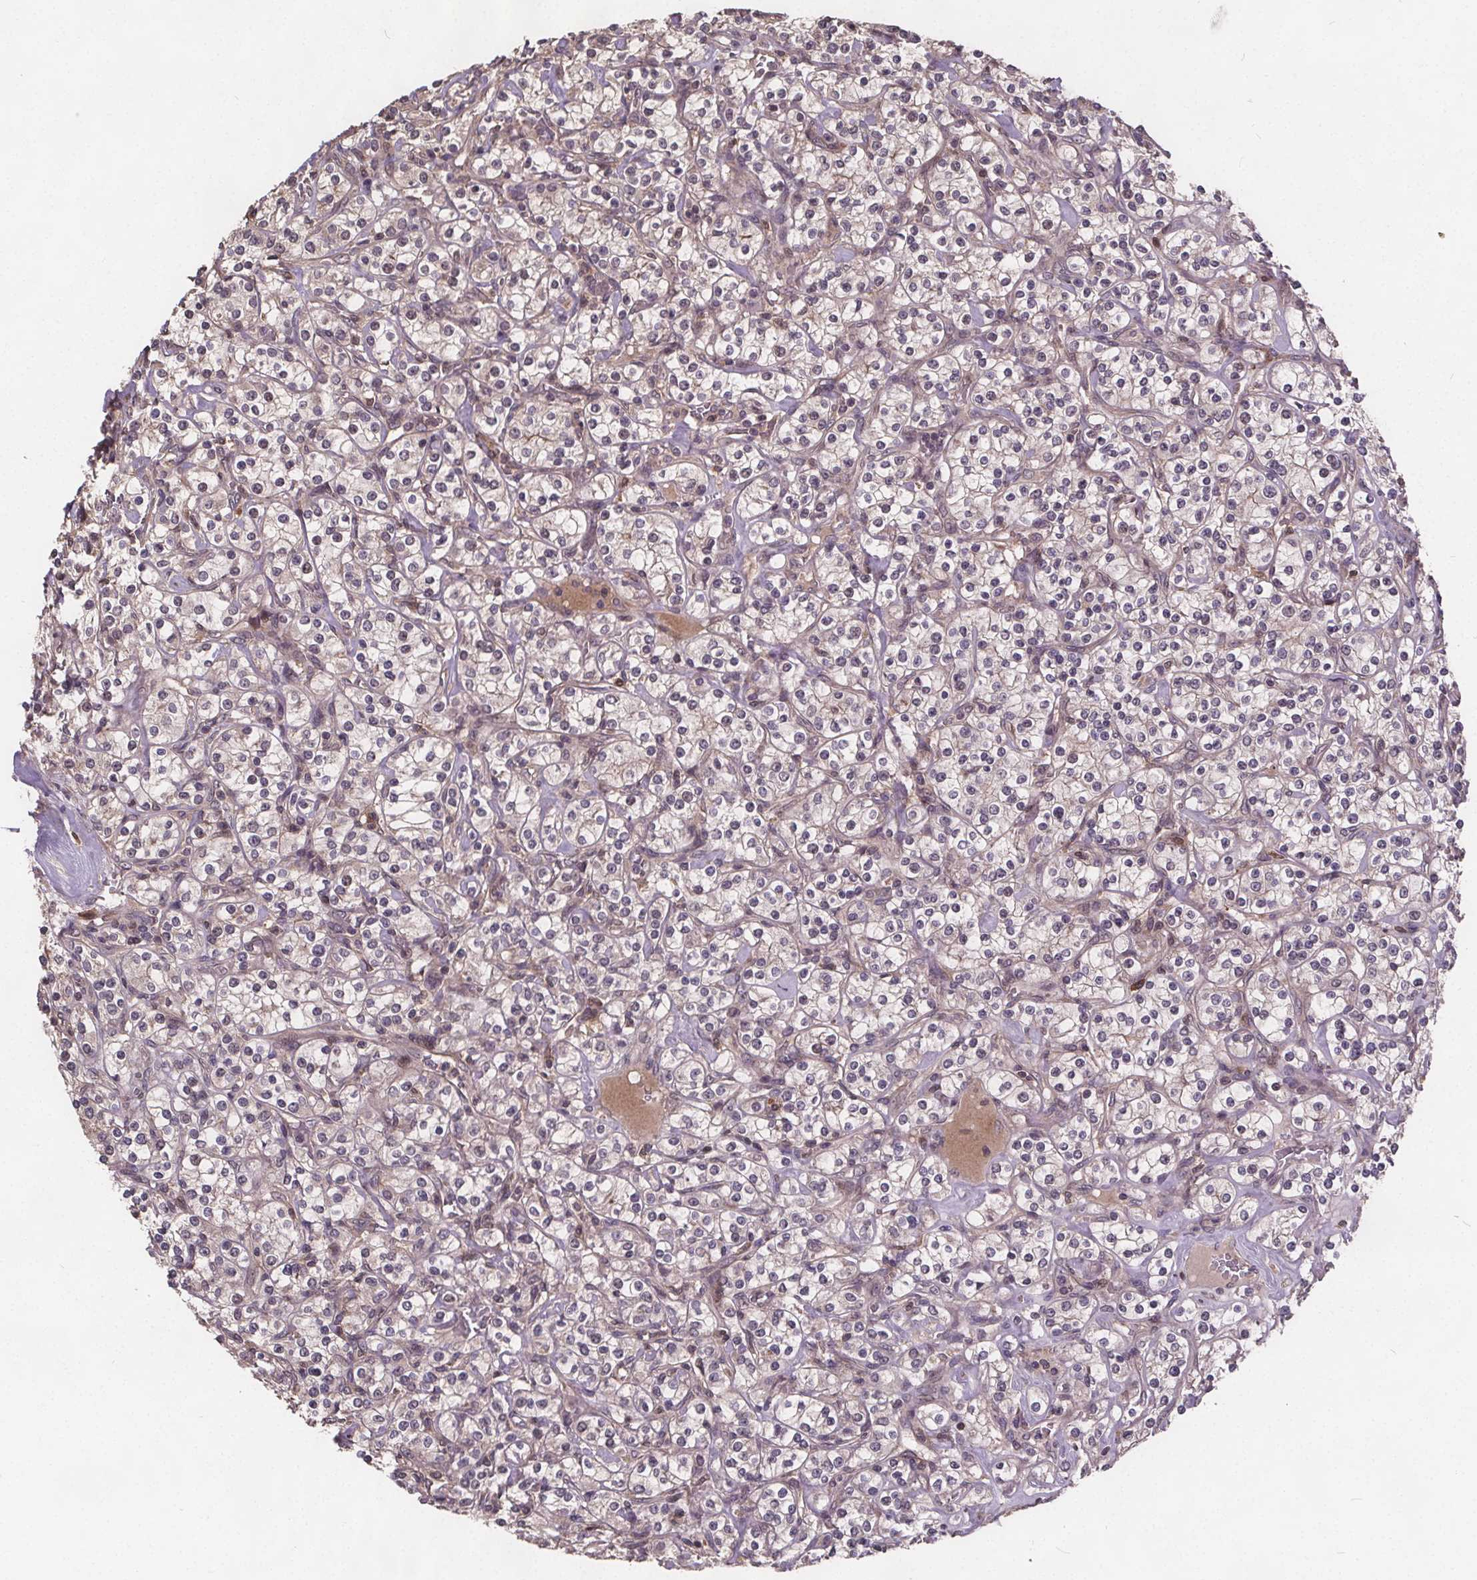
{"staining": {"intensity": "weak", "quantity": "<25%", "location": "cytoplasmic/membranous,nuclear"}, "tissue": "renal cancer", "cell_type": "Tumor cells", "image_type": "cancer", "snomed": [{"axis": "morphology", "description": "Adenocarcinoma, NOS"}, {"axis": "topography", "description": "Kidney"}], "caption": "Protein analysis of renal adenocarcinoma displays no significant staining in tumor cells.", "gene": "USP9X", "patient": {"sex": "male", "age": 77}}